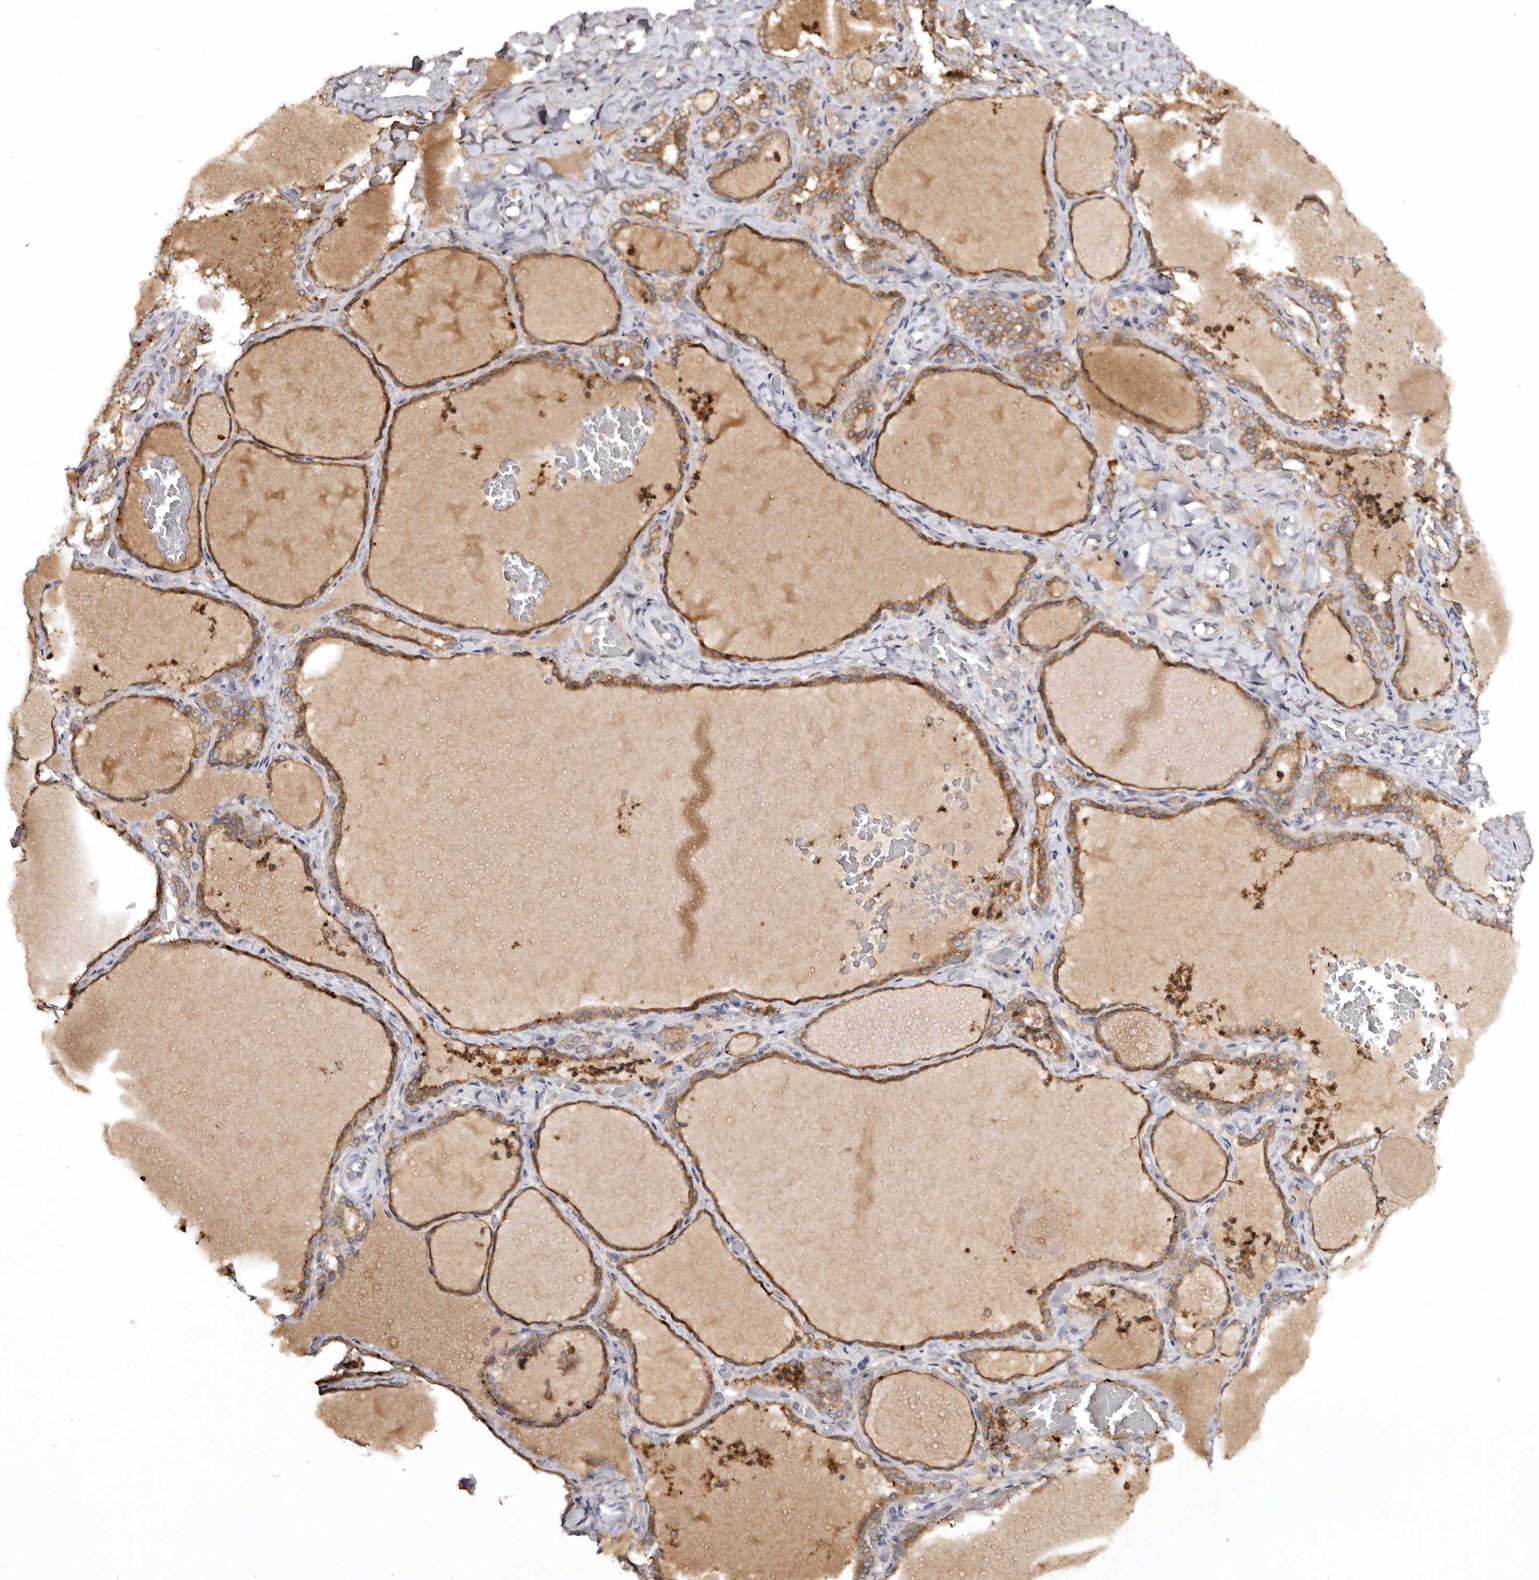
{"staining": {"intensity": "strong", "quantity": ">75%", "location": "cytoplasmic/membranous"}, "tissue": "thyroid gland", "cell_type": "Glandular cells", "image_type": "normal", "snomed": [{"axis": "morphology", "description": "Normal tissue, NOS"}, {"axis": "topography", "description": "Thyroid gland"}], "caption": "Immunohistochemistry (IHC) staining of benign thyroid gland, which exhibits high levels of strong cytoplasmic/membranous staining in about >75% of glandular cells indicating strong cytoplasmic/membranous protein positivity. The staining was performed using DAB (3,3'-diaminobenzidine) (brown) for protein detection and nuclei were counterstained in hematoxylin (blue).", "gene": "INKA2", "patient": {"sex": "female", "age": 22}}